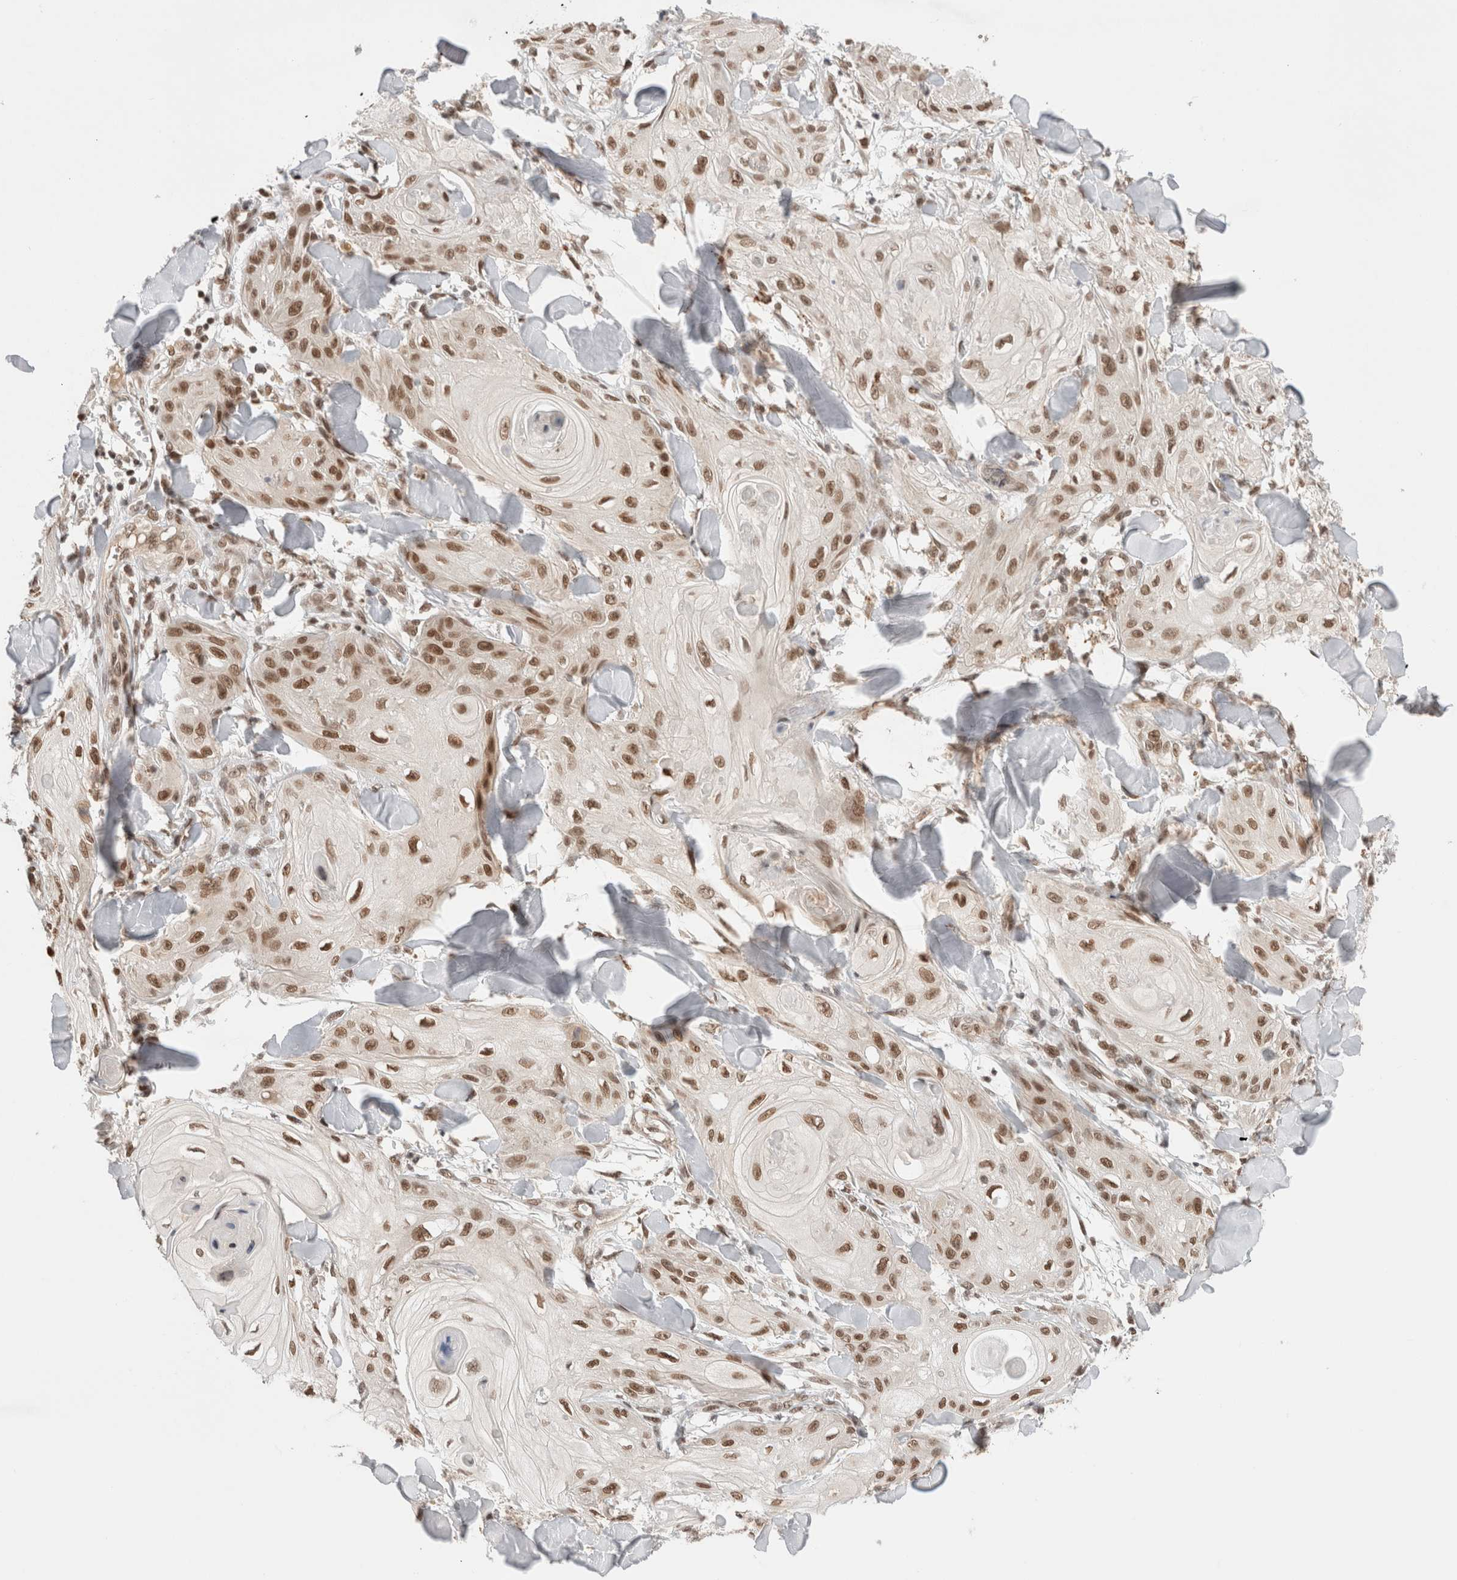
{"staining": {"intensity": "moderate", "quantity": ">75%", "location": "nuclear"}, "tissue": "skin cancer", "cell_type": "Tumor cells", "image_type": "cancer", "snomed": [{"axis": "morphology", "description": "Squamous cell carcinoma, NOS"}, {"axis": "topography", "description": "Skin"}], "caption": "A high-resolution image shows immunohistochemistry staining of skin cancer (squamous cell carcinoma), which reveals moderate nuclear expression in about >75% of tumor cells.", "gene": "GATAD2A", "patient": {"sex": "male", "age": 74}}